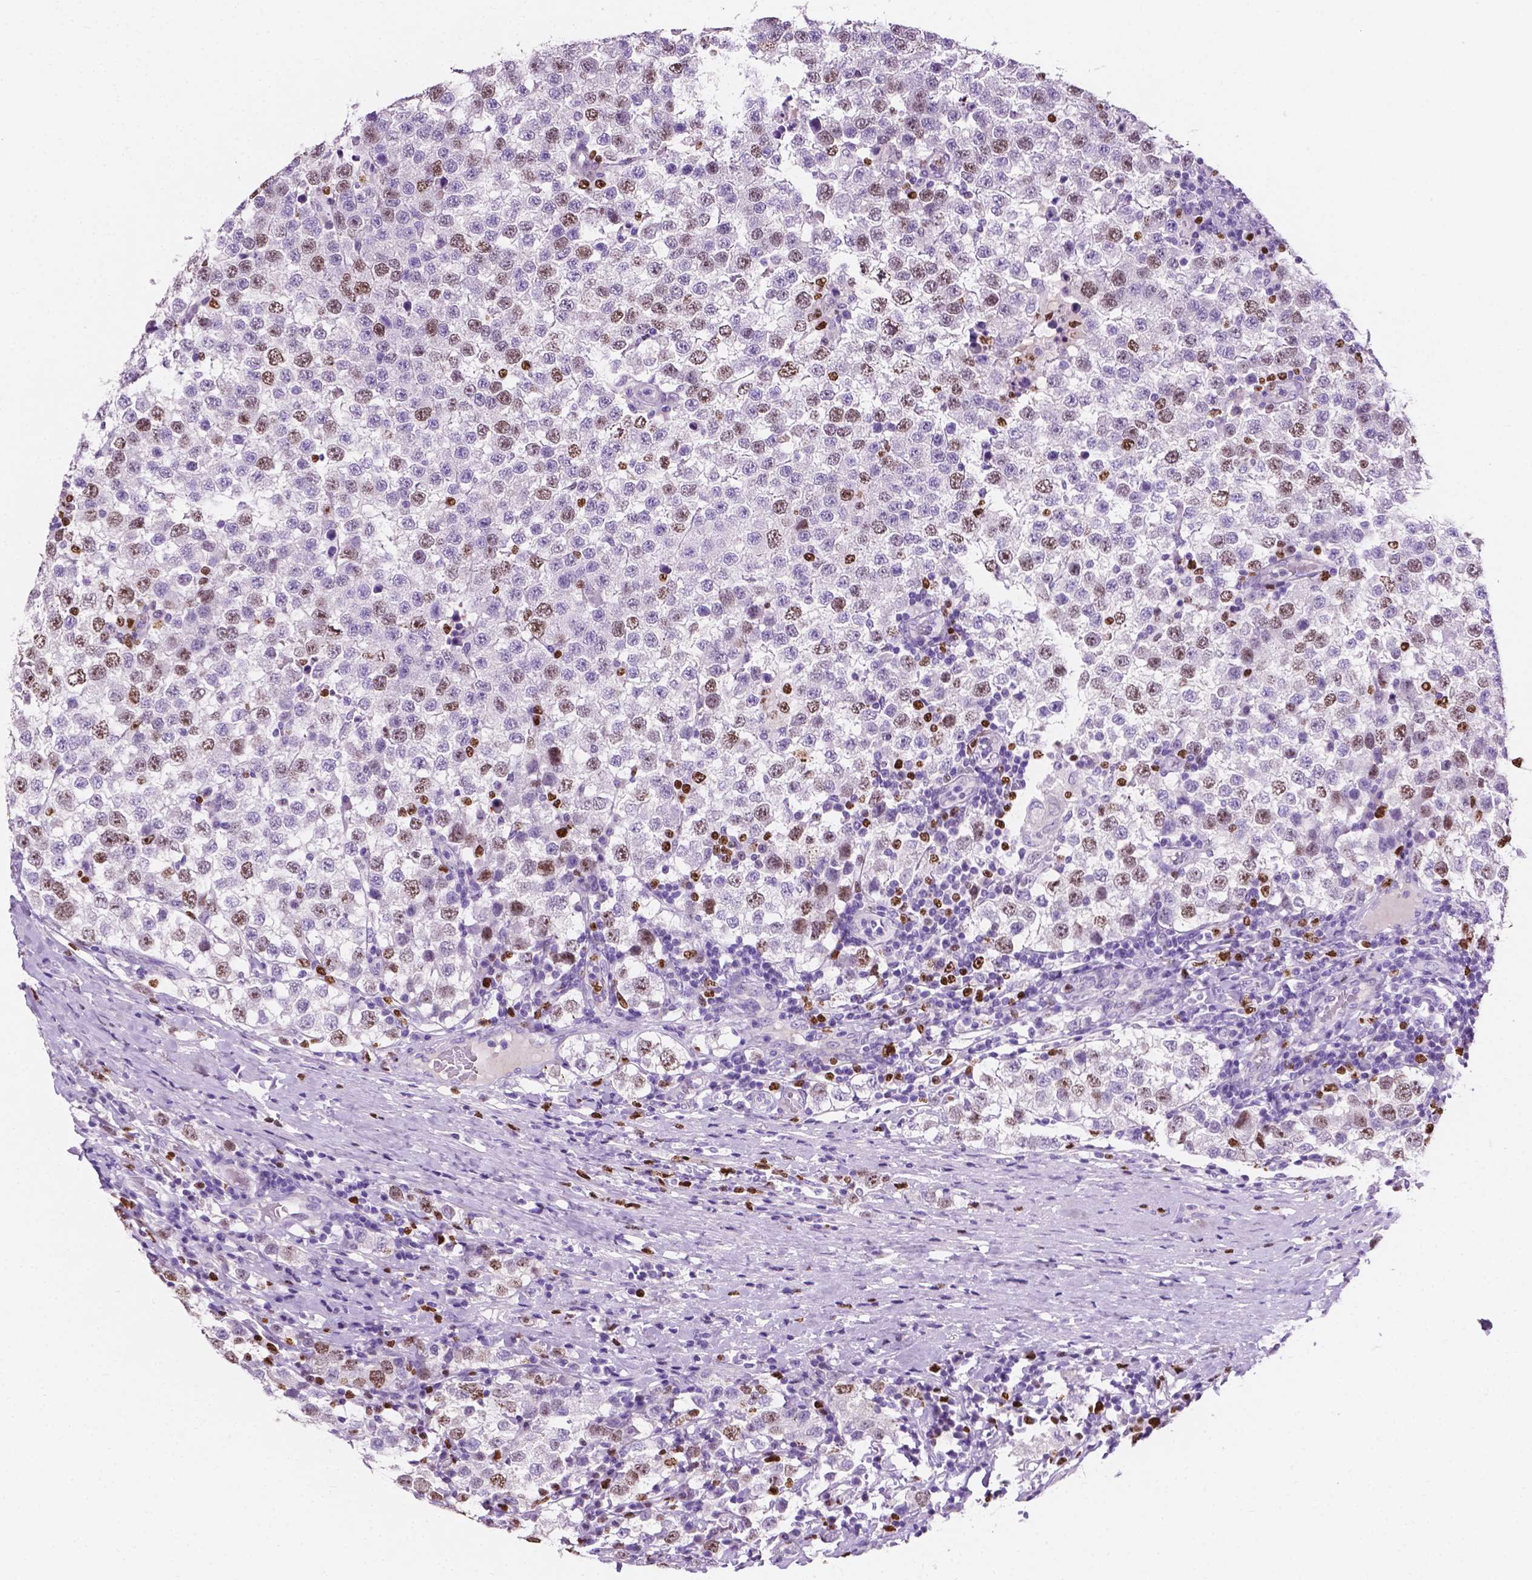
{"staining": {"intensity": "moderate", "quantity": "25%-75%", "location": "nuclear"}, "tissue": "testis cancer", "cell_type": "Tumor cells", "image_type": "cancer", "snomed": [{"axis": "morphology", "description": "Seminoma, NOS"}, {"axis": "topography", "description": "Testis"}], "caption": "Immunohistochemistry (IHC) staining of testis seminoma, which shows medium levels of moderate nuclear staining in approximately 25%-75% of tumor cells indicating moderate nuclear protein staining. The staining was performed using DAB (3,3'-diaminobenzidine) (brown) for protein detection and nuclei were counterstained in hematoxylin (blue).", "gene": "SIAH2", "patient": {"sex": "male", "age": 34}}